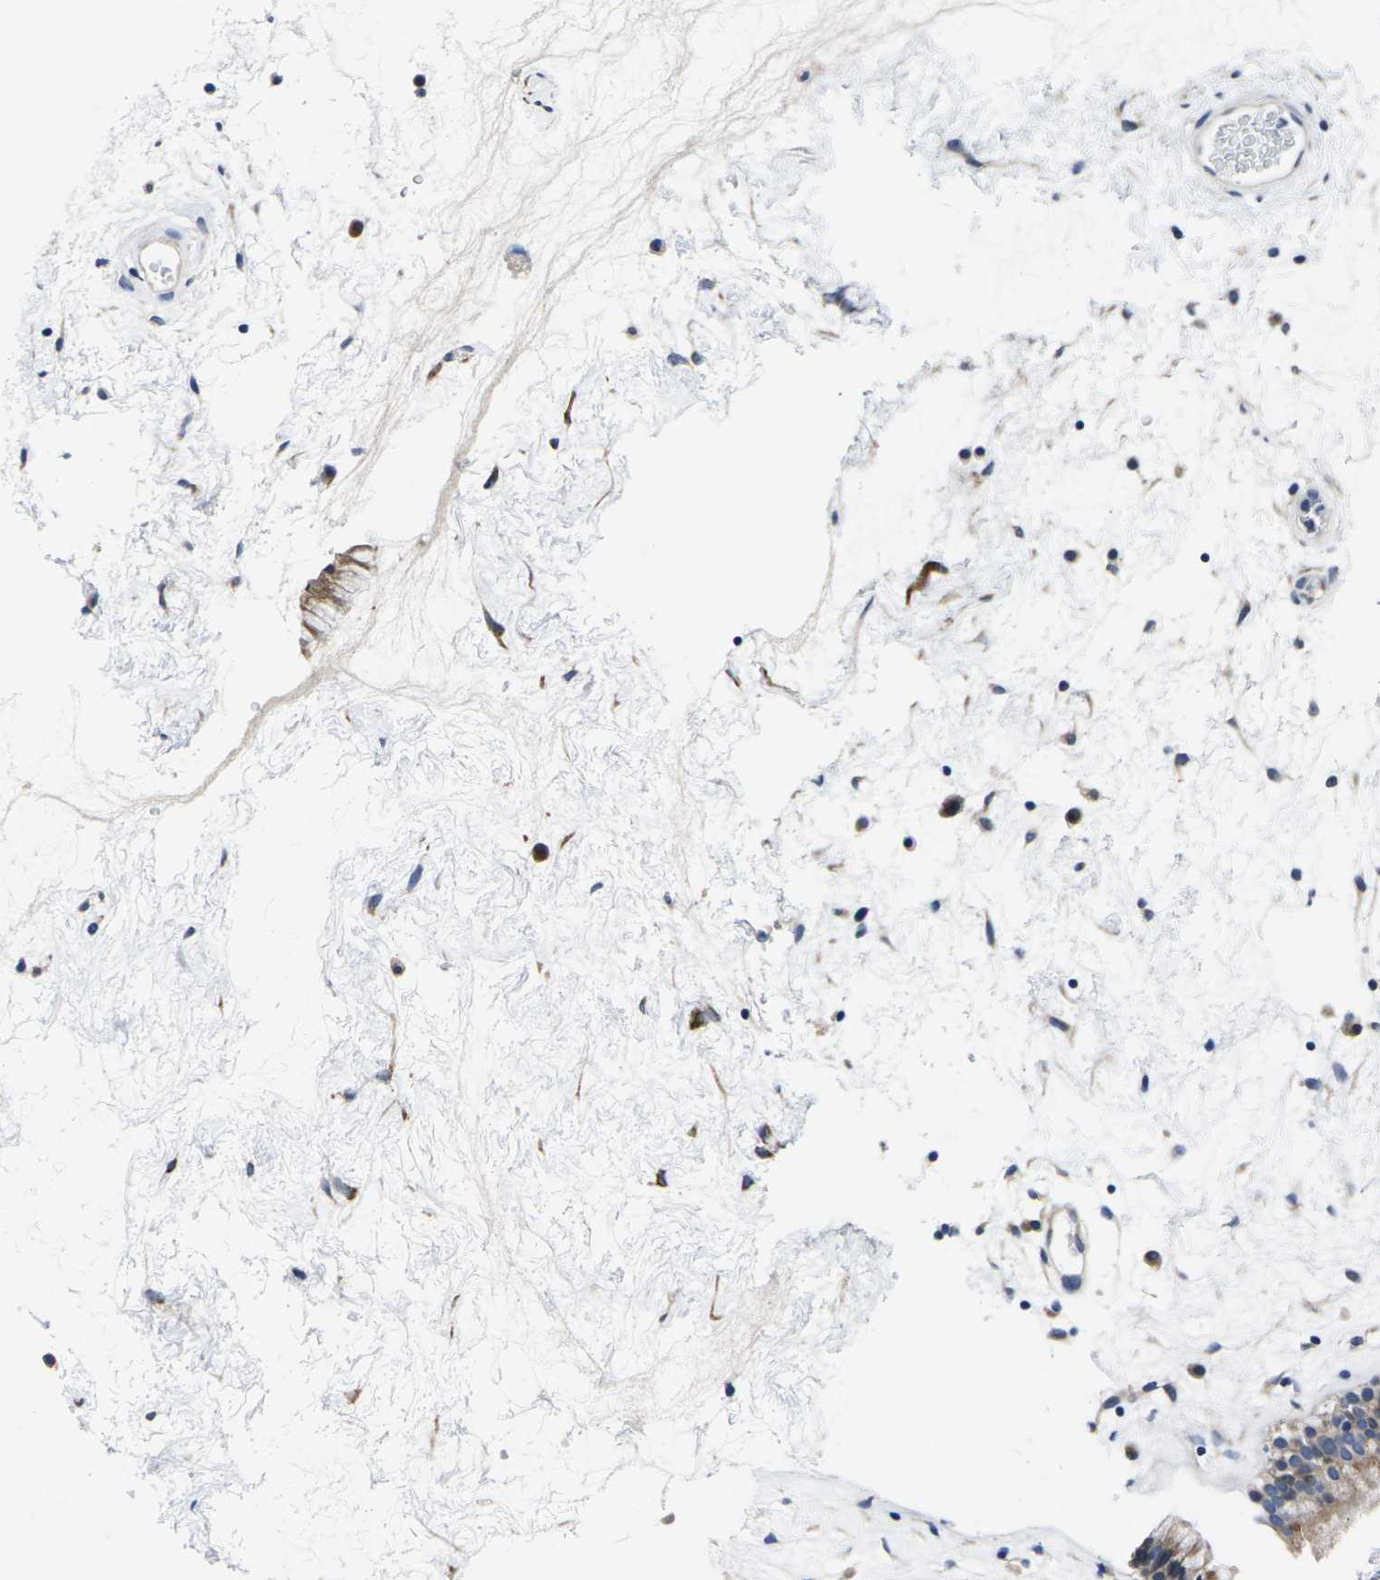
{"staining": {"intensity": "moderate", "quantity": ">75%", "location": "cytoplasmic/membranous"}, "tissue": "nasopharynx", "cell_type": "Respiratory epithelial cells", "image_type": "normal", "snomed": [{"axis": "morphology", "description": "Normal tissue, NOS"}, {"axis": "morphology", "description": "Inflammation, NOS"}, {"axis": "topography", "description": "Nasopharynx"}], "caption": "An image of human nasopharynx stained for a protein demonstrates moderate cytoplasmic/membranous brown staining in respiratory epithelial cells.", "gene": "CYP2C8", "patient": {"sex": "male", "age": 48}}